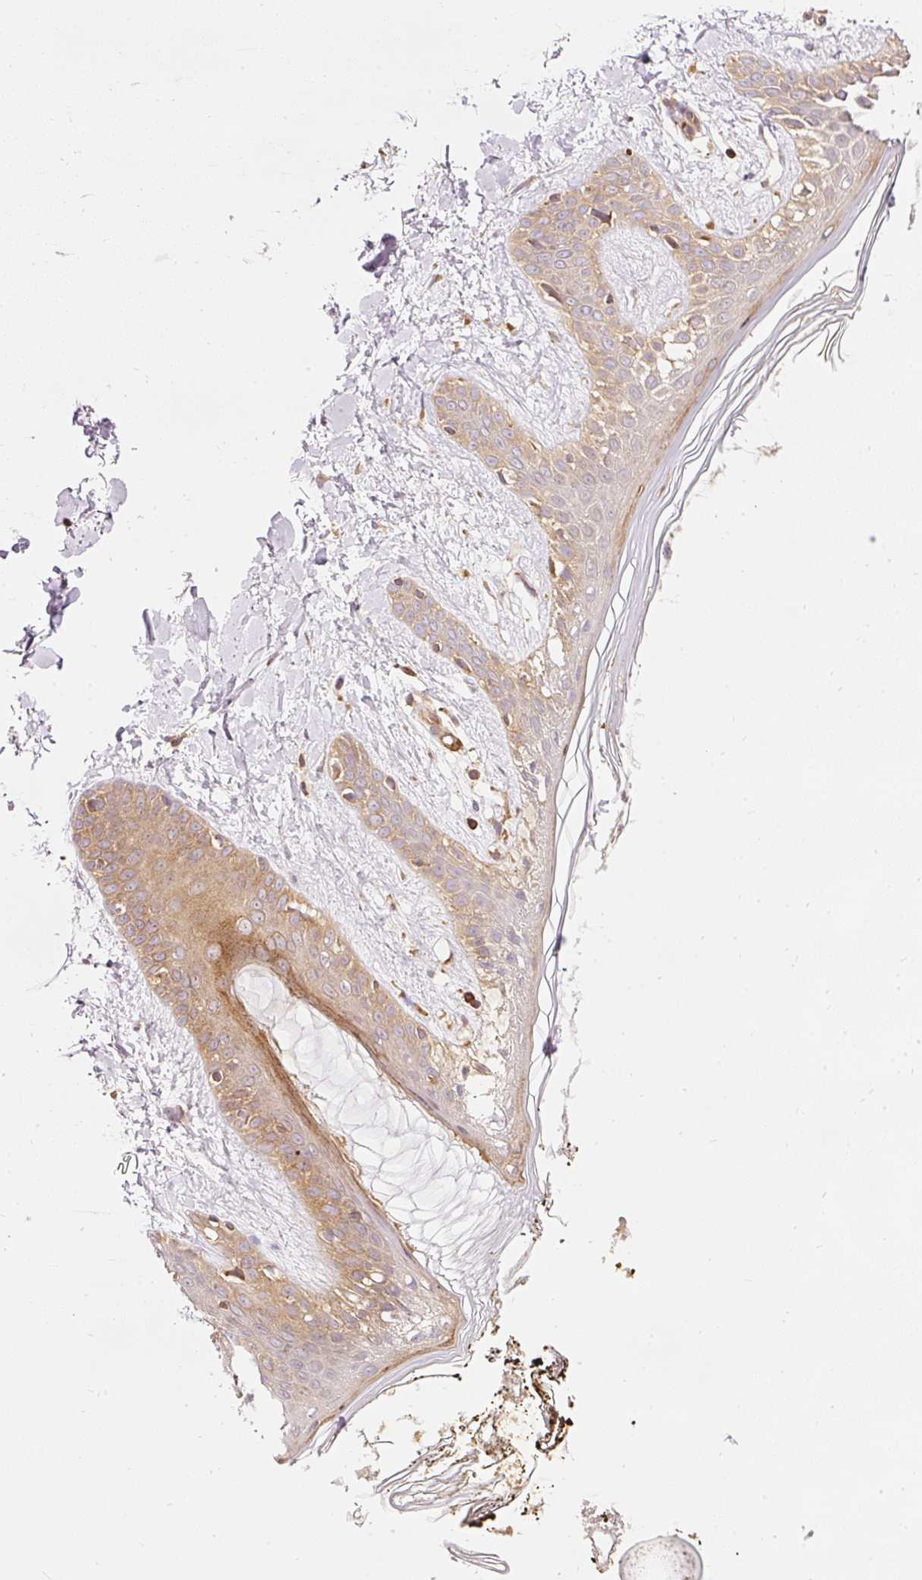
{"staining": {"intensity": "moderate", "quantity": ">75%", "location": "cytoplasmic/membranous"}, "tissue": "skin", "cell_type": "Fibroblasts", "image_type": "normal", "snomed": [{"axis": "morphology", "description": "Normal tissue, NOS"}, {"axis": "topography", "description": "Skin"}], "caption": "Benign skin was stained to show a protein in brown. There is medium levels of moderate cytoplasmic/membranous expression in approximately >75% of fibroblasts.", "gene": "ADCY4", "patient": {"sex": "female", "age": 34}}